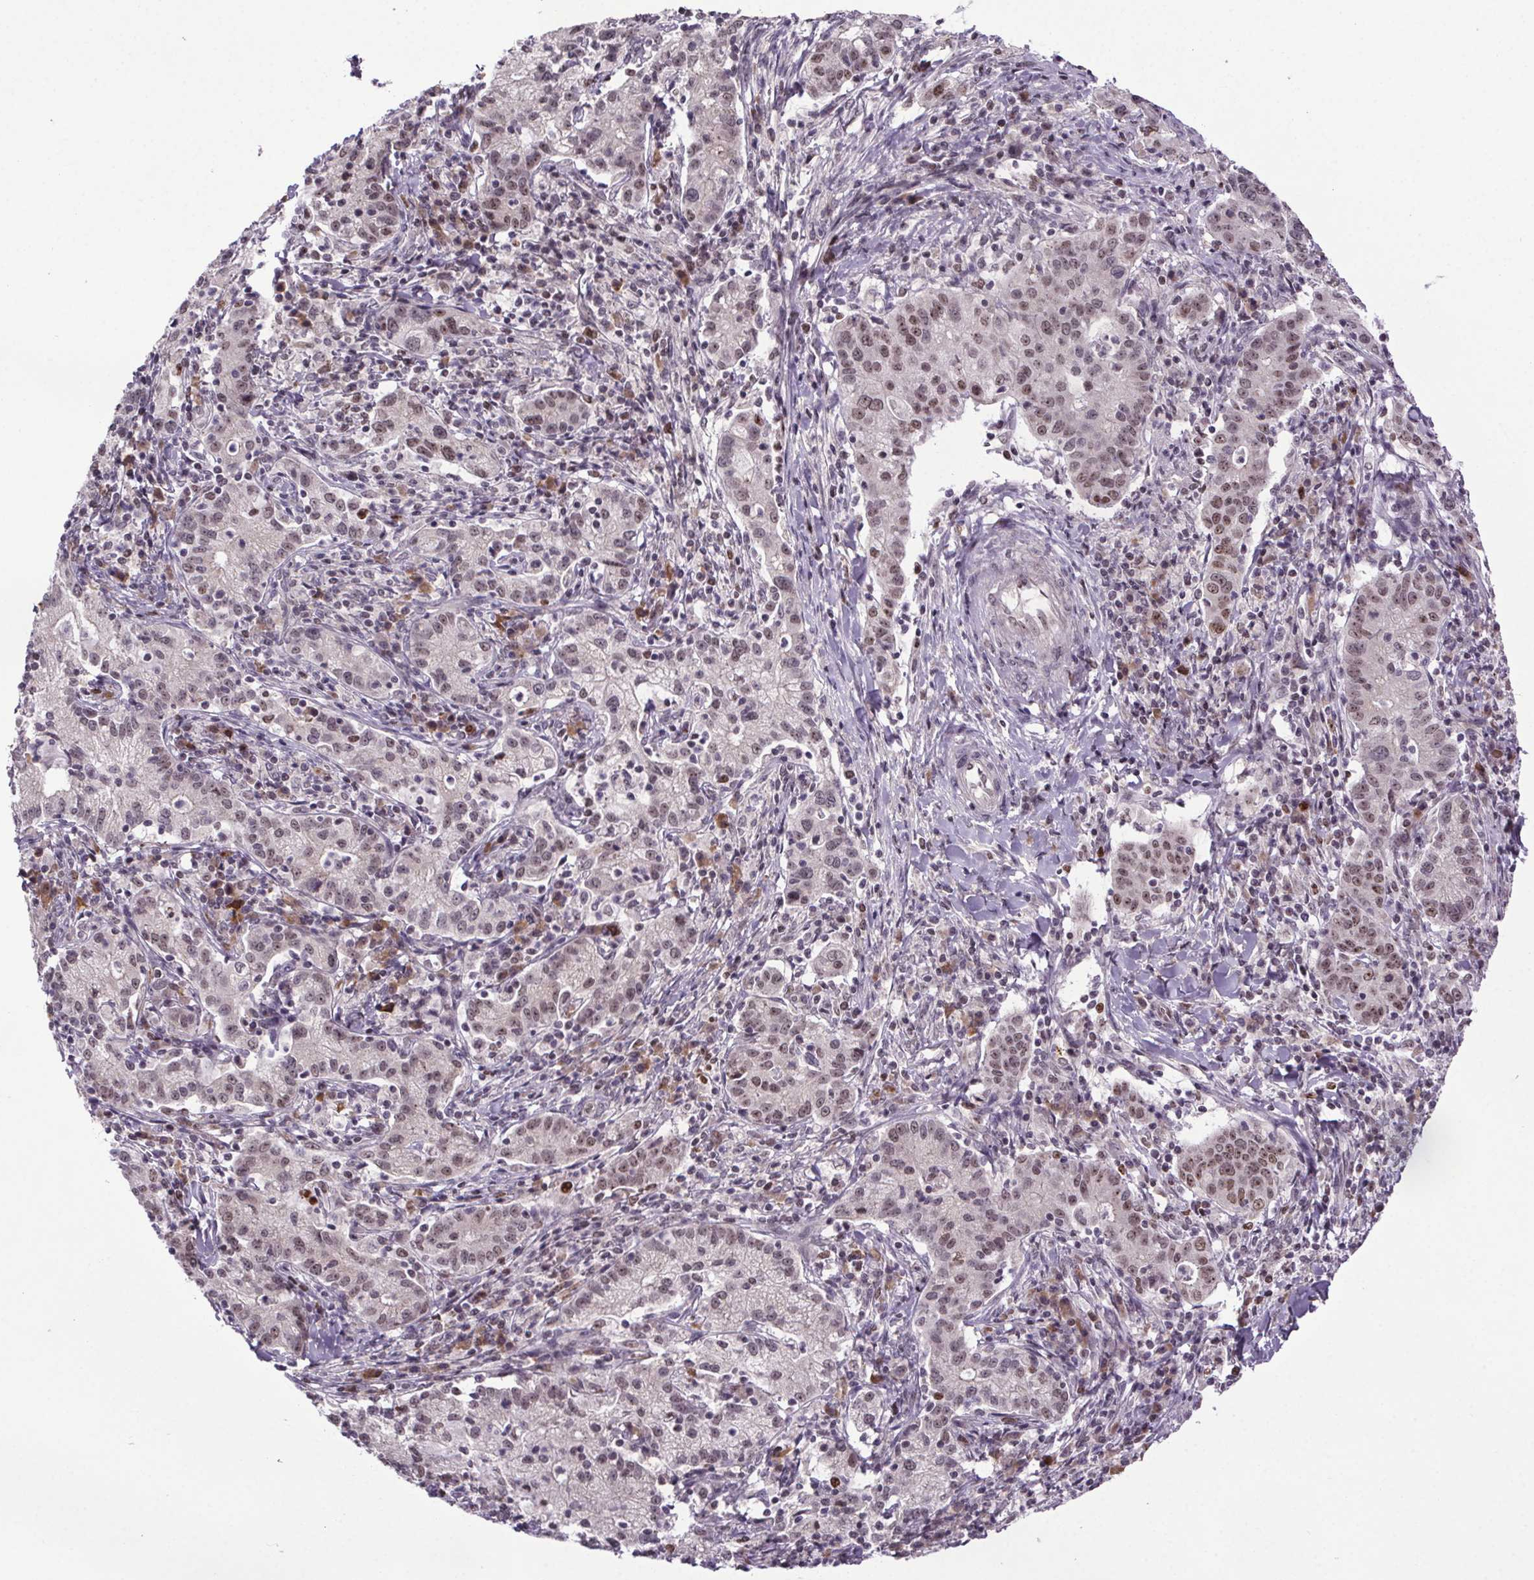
{"staining": {"intensity": "moderate", "quantity": "25%-75%", "location": "nuclear"}, "tissue": "cervical cancer", "cell_type": "Tumor cells", "image_type": "cancer", "snomed": [{"axis": "morphology", "description": "Normal tissue, NOS"}, {"axis": "morphology", "description": "Adenocarcinoma, NOS"}, {"axis": "topography", "description": "Cervix"}], "caption": "This is an image of immunohistochemistry (IHC) staining of adenocarcinoma (cervical), which shows moderate expression in the nuclear of tumor cells.", "gene": "ATMIN", "patient": {"sex": "female", "age": 44}}